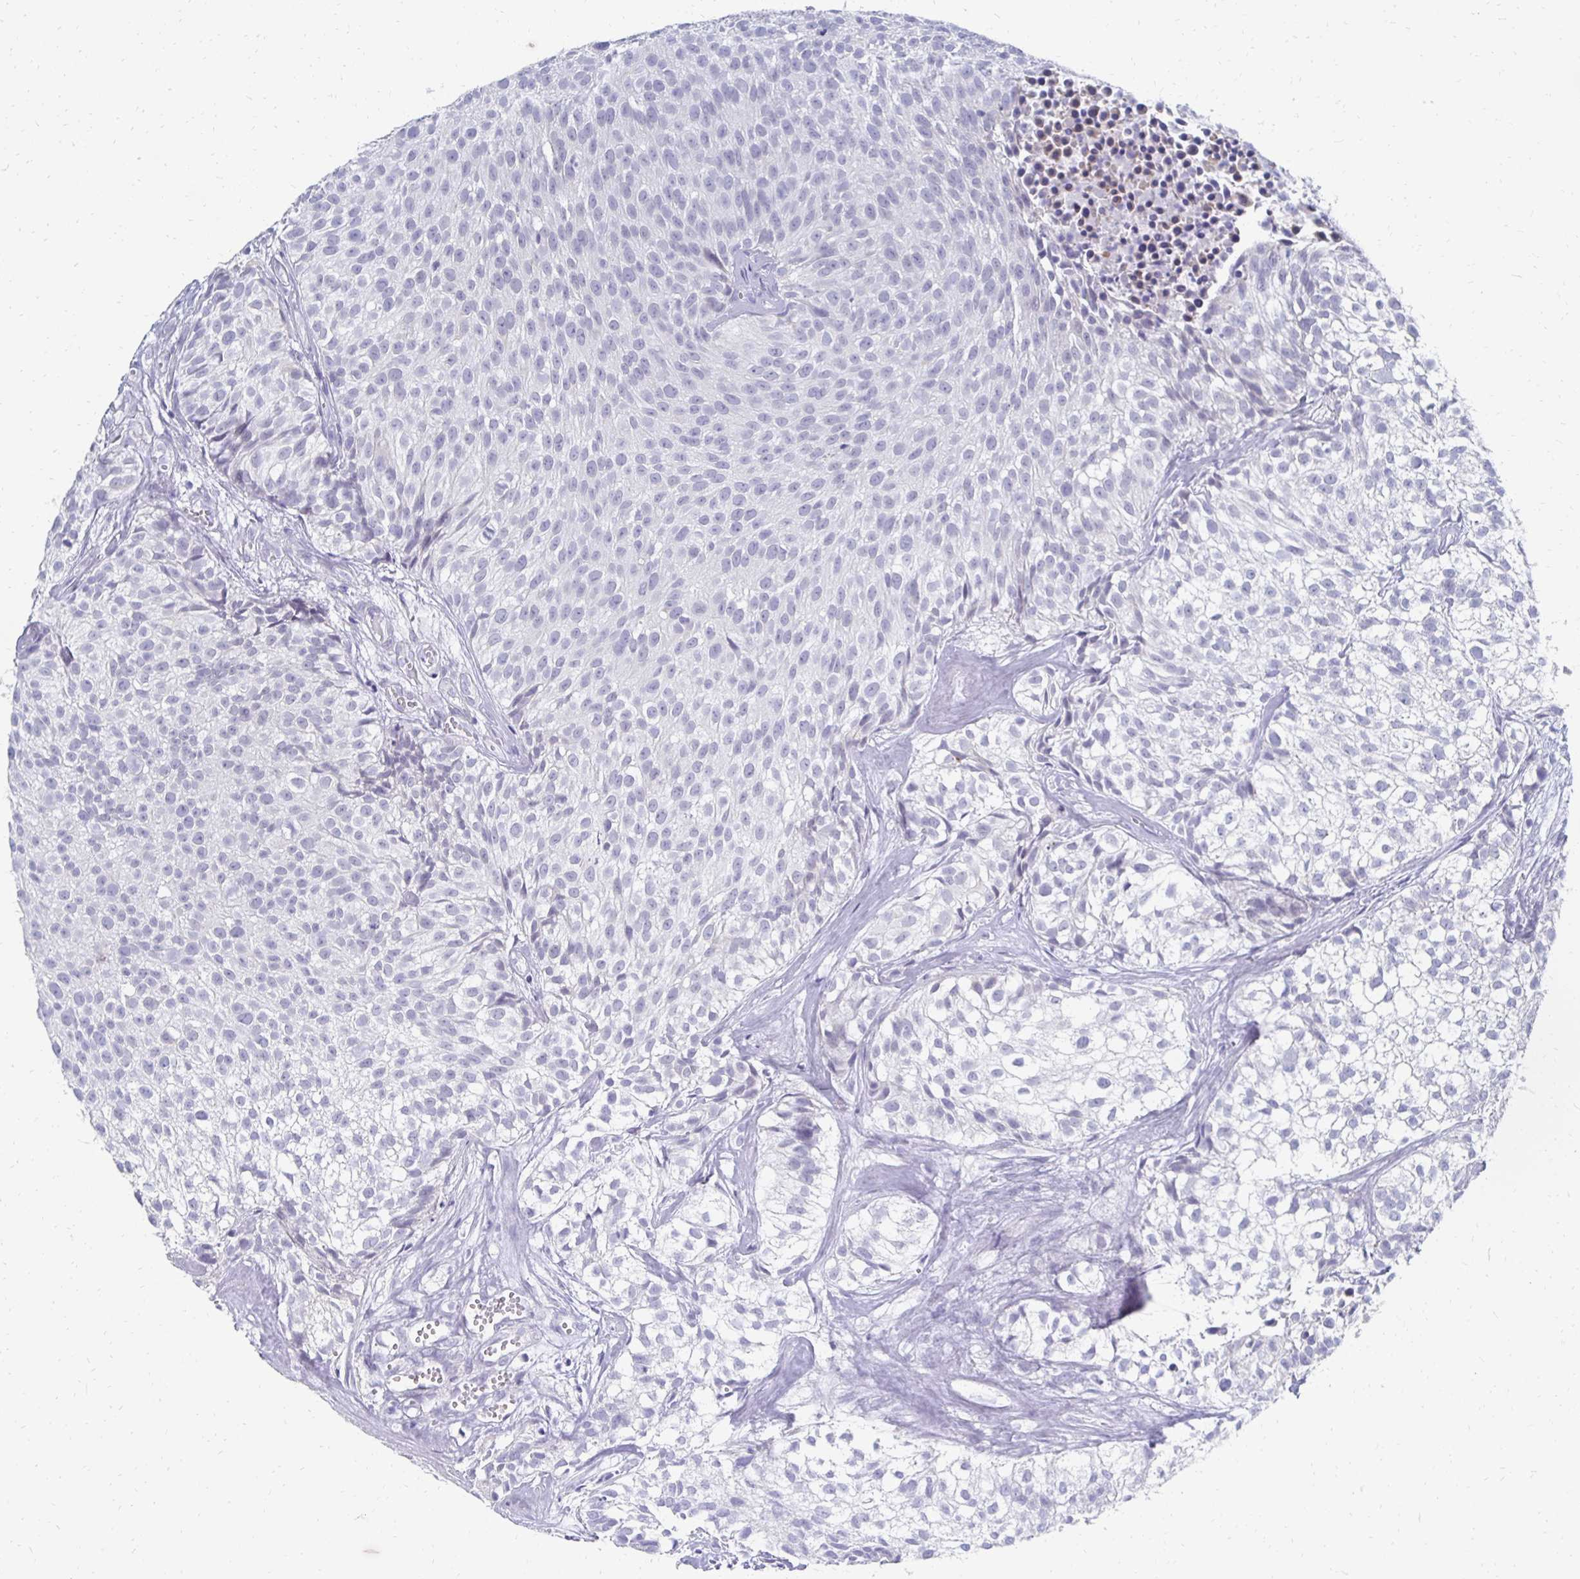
{"staining": {"intensity": "negative", "quantity": "none", "location": "none"}, "tissue": "urothelial cancer", "cell_type": "Tumor cells", "image_type": "cancer", "snomed": [{"axis": "morphology", "description": "Urothelial carcinoma, Low grade"}, {"axis": "topography", "description": "Urinary bladder"}], "caption": "IHC histopathology image of neoplastic tissue: human urothelial carcinoma (low-grade) stained with DAB (3,3'-diaminobenzidine) shows no significant protein staining in tumor cells.", "gene": "SYCP3", "patient": {"sex": "male", "age": 70}}